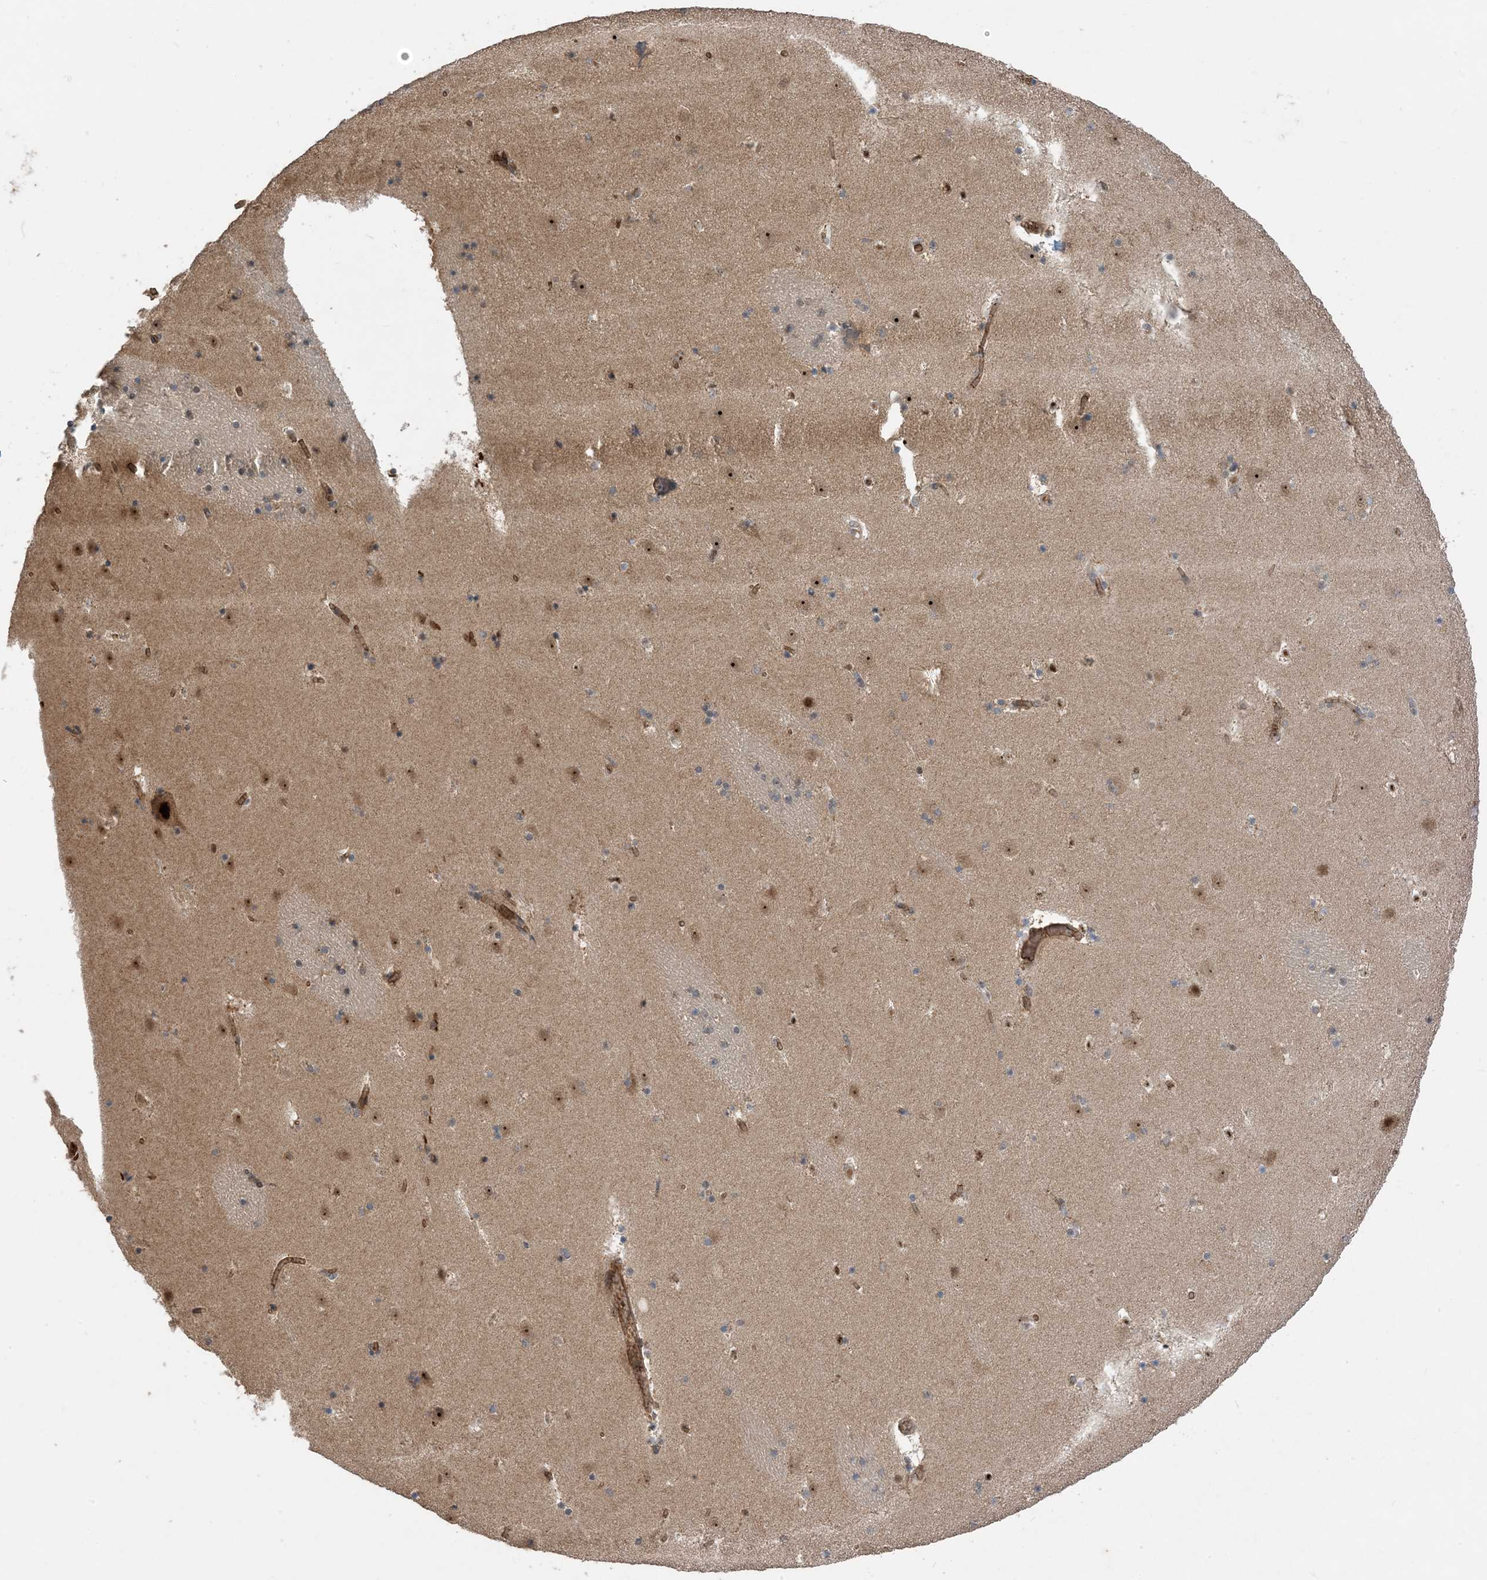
{"staining": {"intensity": "weak", "quantity": "<25%", "location": "cytoplasmic/membranous"}, "tissue": "caudate", "cell_type": "Glial cells", "image_type": "normal", "snomed": [{"axis": "morphology", "description": "Normal tissue, NOS"}, {"axis": "topography", "description": "Lateral ventricle wall"}], "caption": "This is a image of IHC staining of benign caudate, which shows no expression in glial cells.", "gene": "PUSL1", "patient": {"sex": "male", "age": 45}}